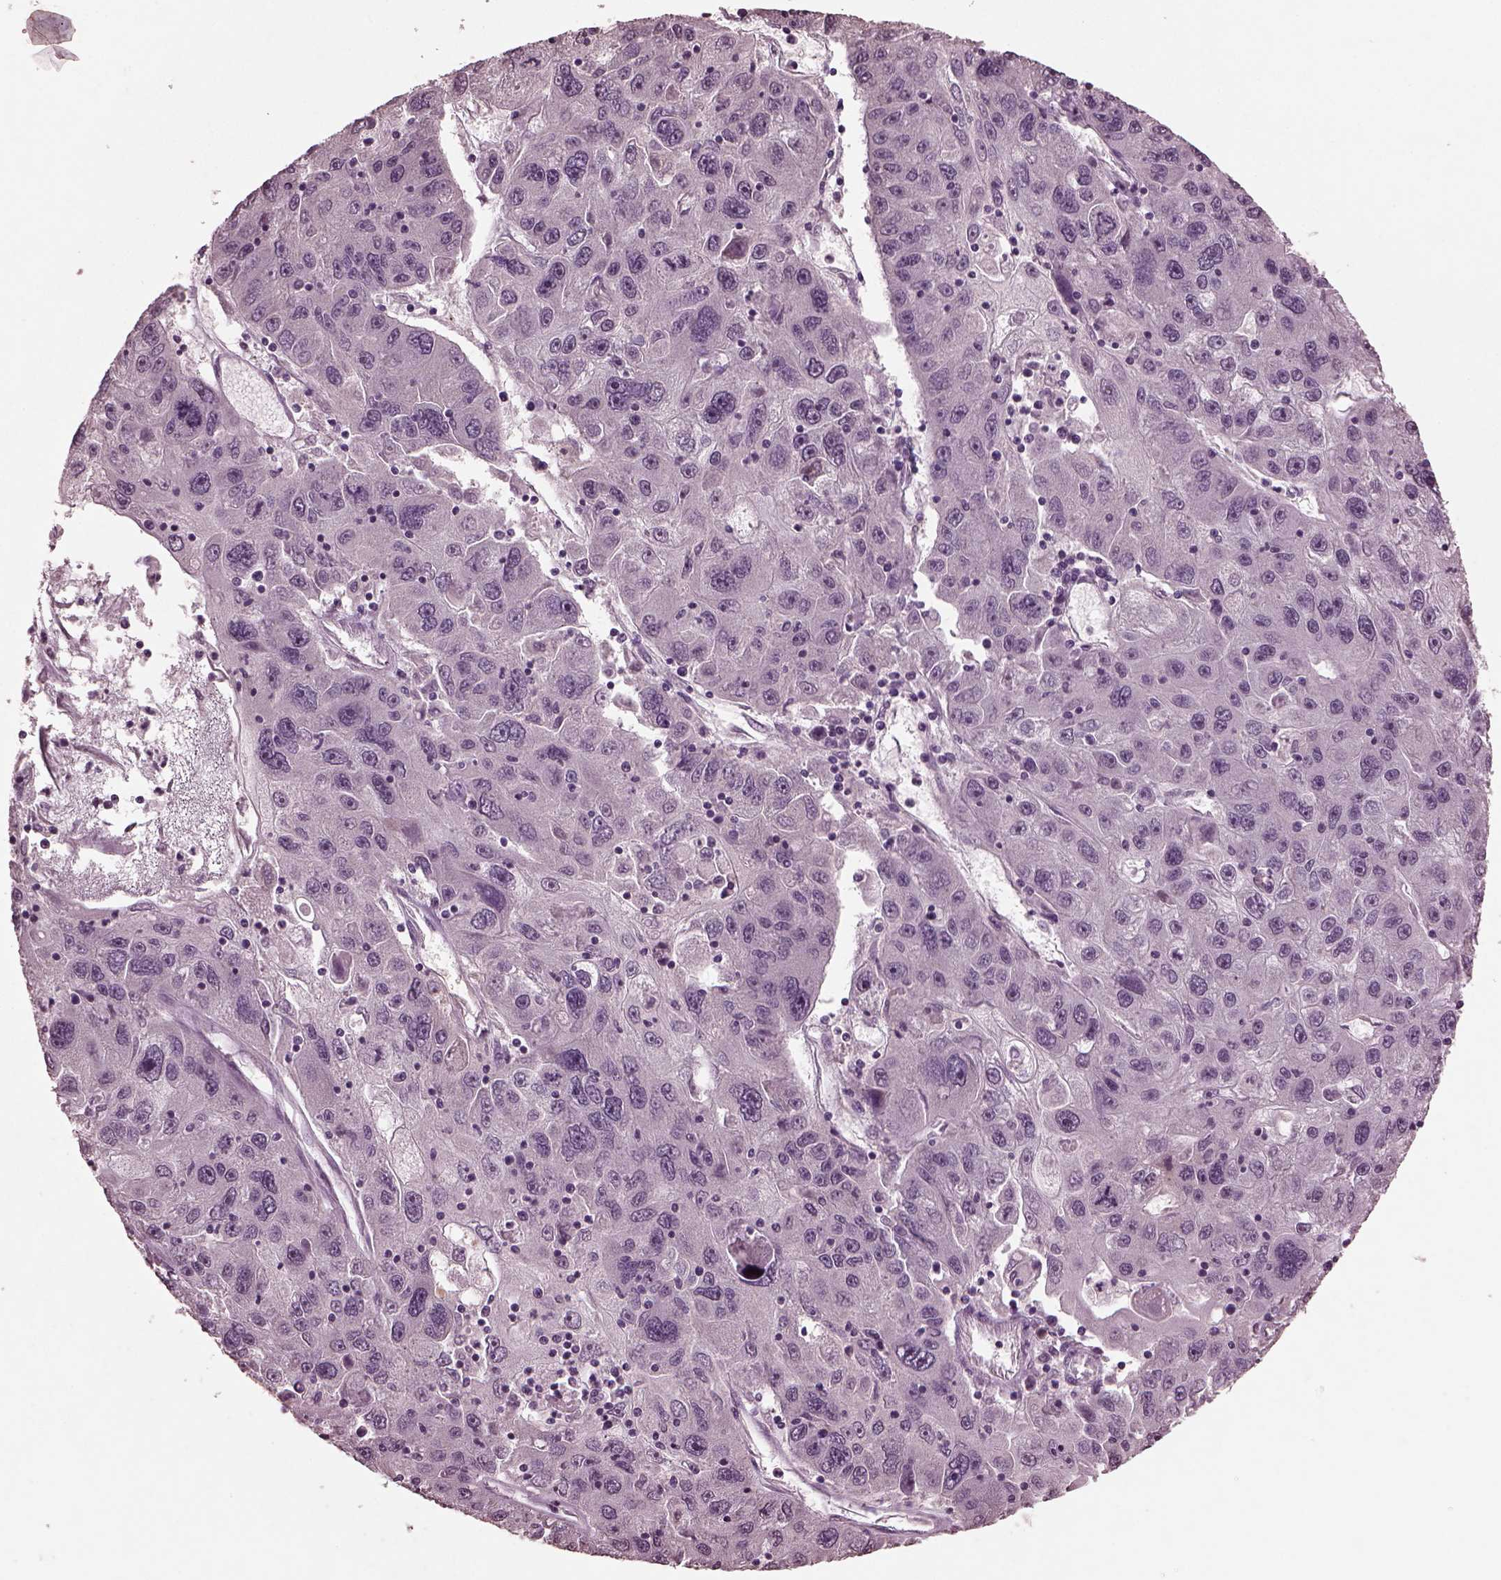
{"staining": {"intensity": "negative", "quantity": "none", "location": "none"}, "tissue": "stomach cancer", "cell_type": "Tumor cells", "image_type": "cancer", "snomed": [{"axis": "morphology", "description": "Adenocarcinoma, NOS"}, {"axis": "topography", "description": "Stomach"}], "caption": "This micrograph is of stomach cancer (adenocarcinoma) stained with immunohistochemistry (IHC) to label a protein in brown with the nuclei are counter-stained blue. There is no expression in tumor cells.", "gene": "IL18RAP", "patient": {"sex": "male", "age": 56}}